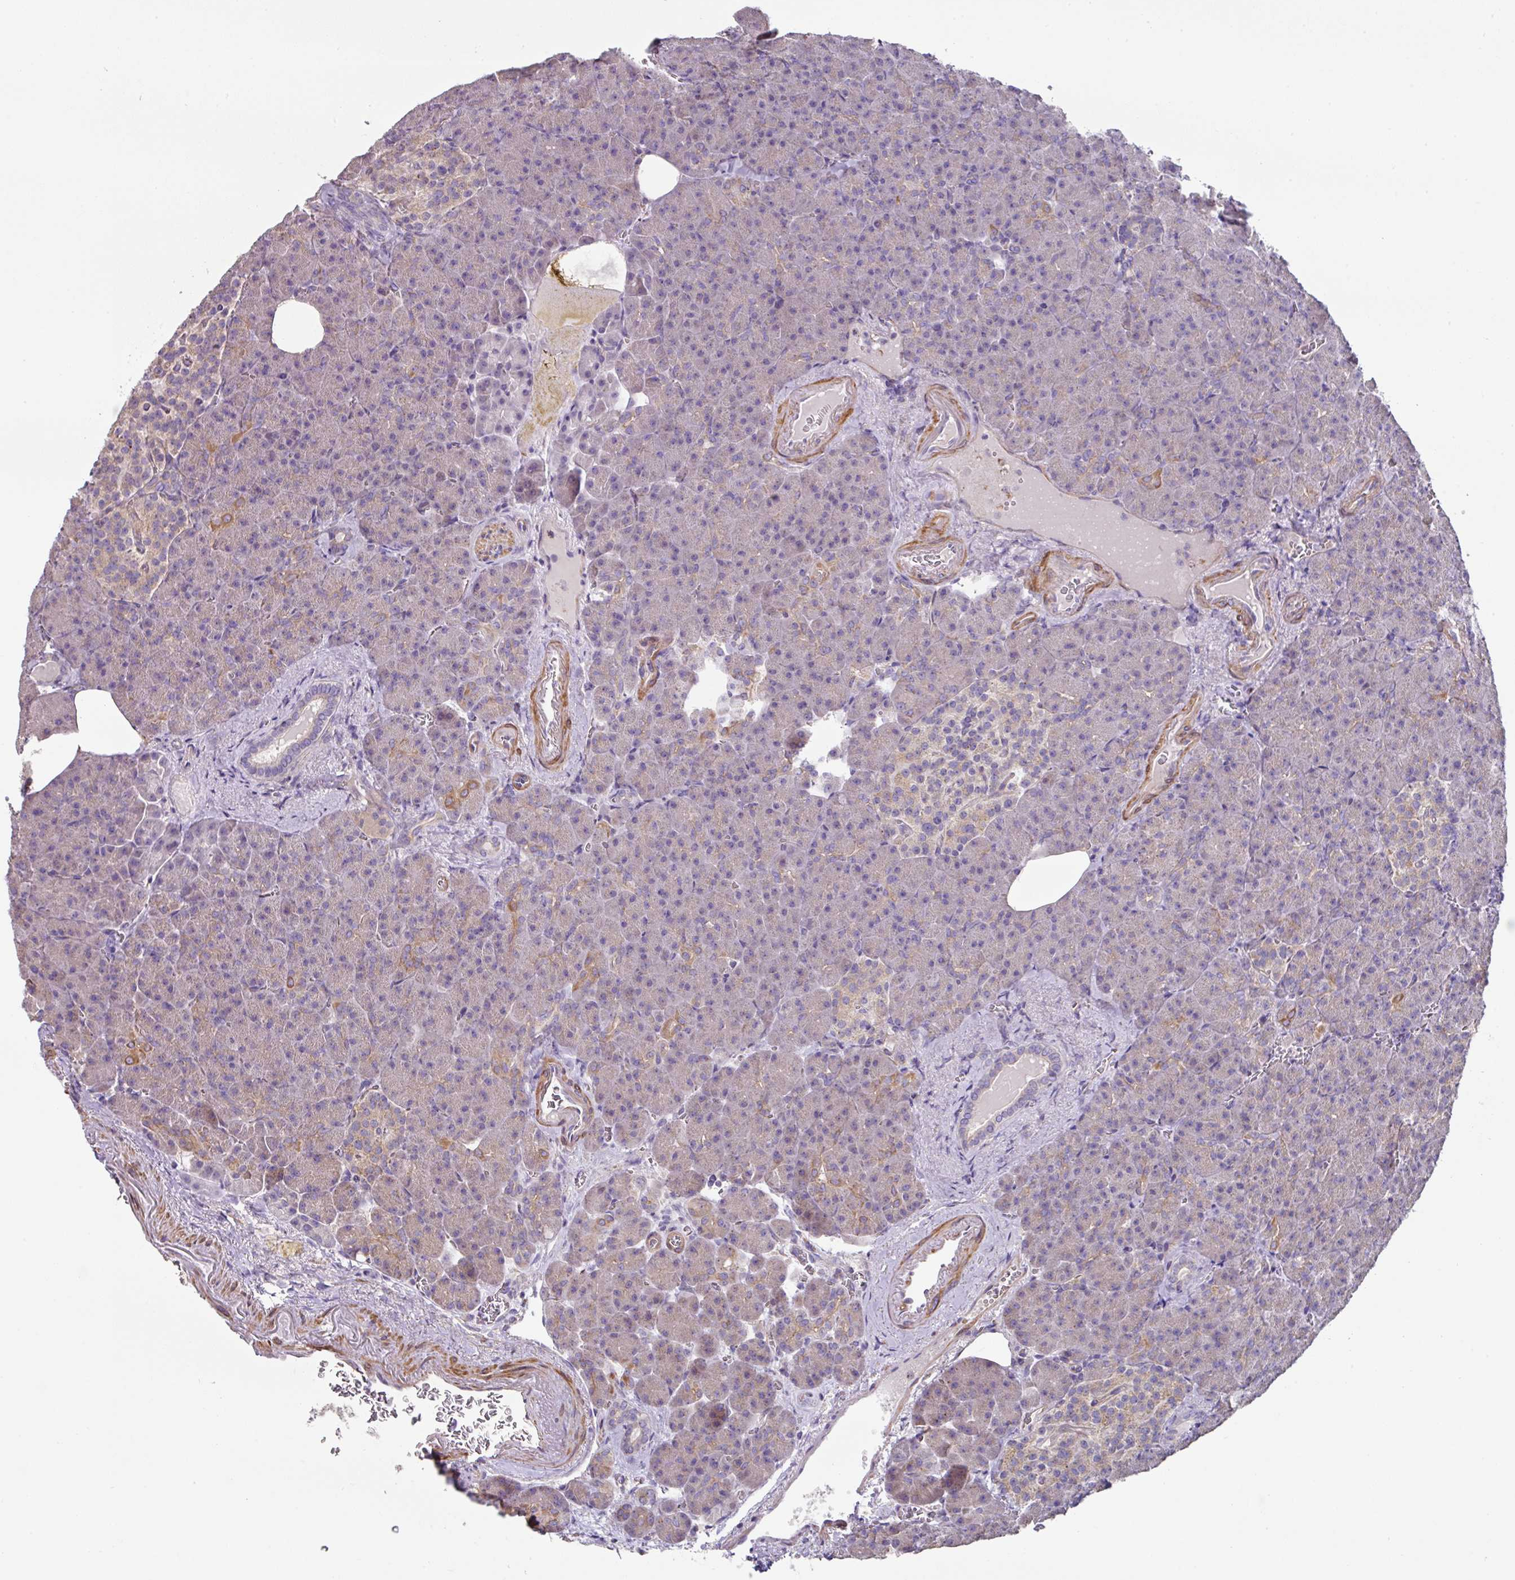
{"staining": {"intensity": "moderate", "quantity": "<25%", "location": "cytoplasmic/membranous"}, "tissue": "pancreas", "cell_type": "Exocrine glandular cells", "image_type": "normal", "snomed": [{"axis": "morphology", "description": "Normal tissue, NOS"}, {"axis": "topography", "description": "Pancreas"}], "caption": "Immunohistochemistry (DAB) staining of benign pancreas reveals moderate cytoplasmic/membranous protein positivity in about <25% of exocrine glandular cells.", "gene": "MRRF", "patient": {"sex": "female", "age": 74}}